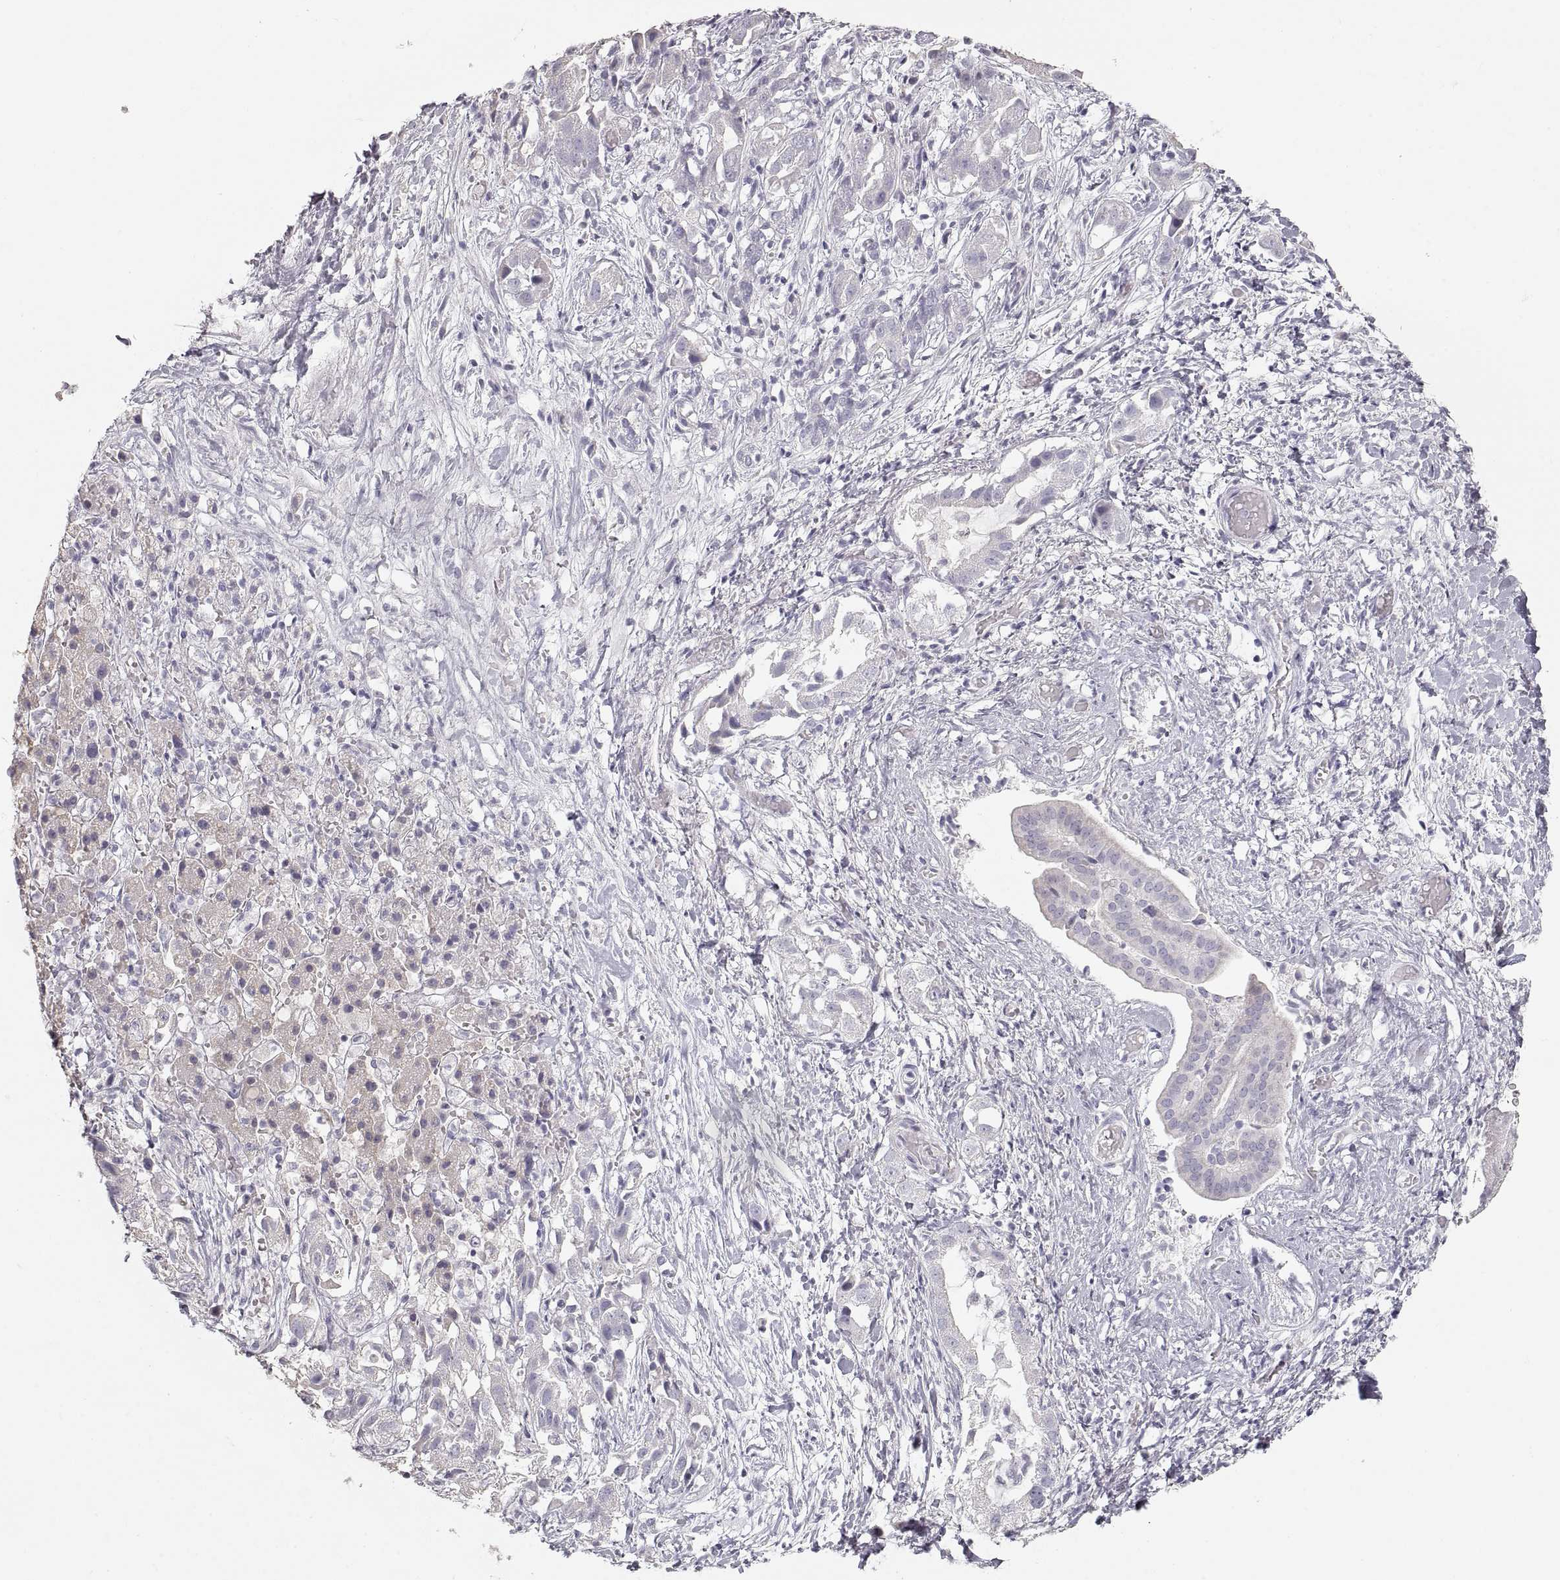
{"staining": {"intensity": "negative", "quantity": "none", "location": "none"}, "tissue": "liver cancer", "cell_type": "Tumor cells", "image_type": "cancer", "snomed": [{"axis": "morphology", "description": "Cholangiocarcinoma"}, {"axis": "topography", "description": "Liver"}], "caption": "The histopathology image exhibits no significant expression in tumor cells of liver cholangiocarcinoma.", "gene": "ZP3", "patient": {"sex": "female", "age": 52}}